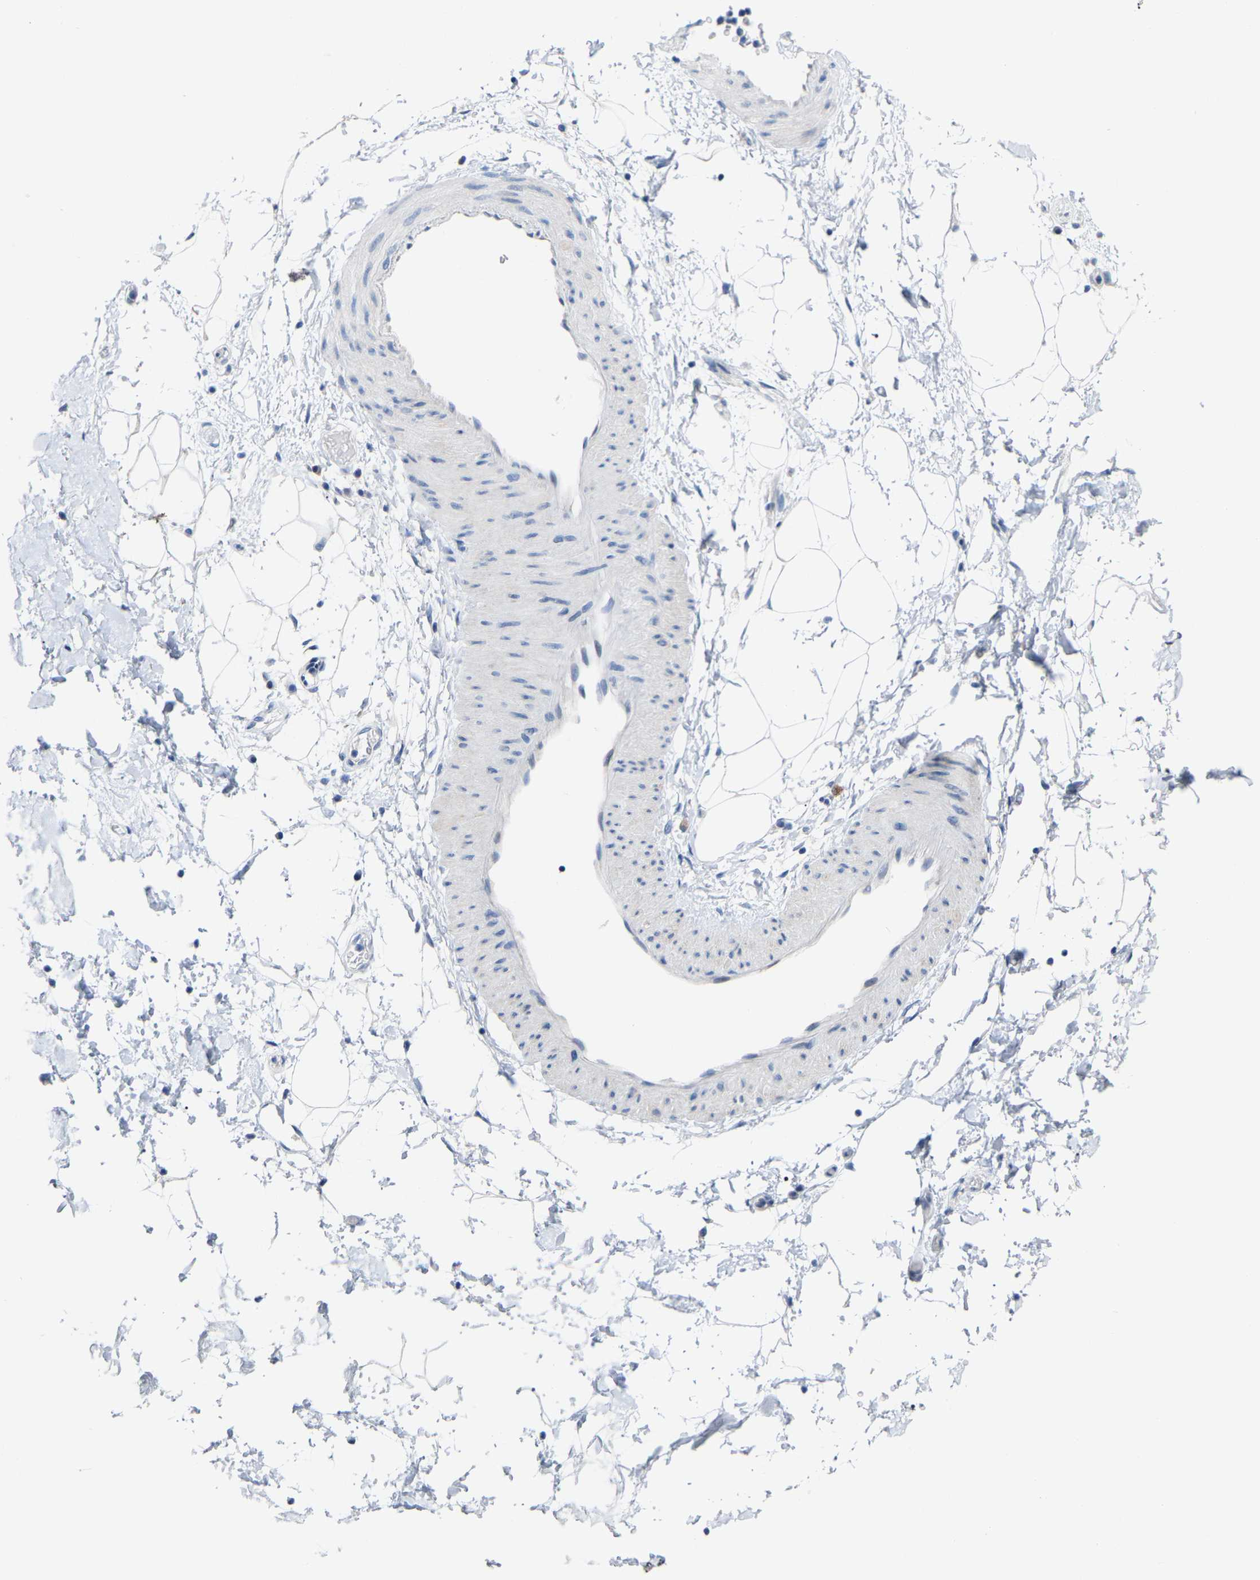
{"staining": {"intensity": "weak", "quantity": "25%-75%", "location": "cytoplasmic/membranous"}, "tissue": "adipose tissue", "cell_type": "Adipocytes", "image_type": "normal", "snomed": [{"axis": "morphology", "description": "Normal tissue, NOS"}, {"axis": "topography", "description": "Soft tissue"}], "caption": "Protein analysis of normal adipose tissue exhibits weak cytoplasmic/membranous expression in about 25%-75% of adipocytes. (Stains: DAB (3,3'-diaminobenzidine) in brown, nuclei in blue, Microscopy: brightfield microscopy at high magnification).", "gene": "ABTB2", "patient": {"sex": "male", "age": 72}}